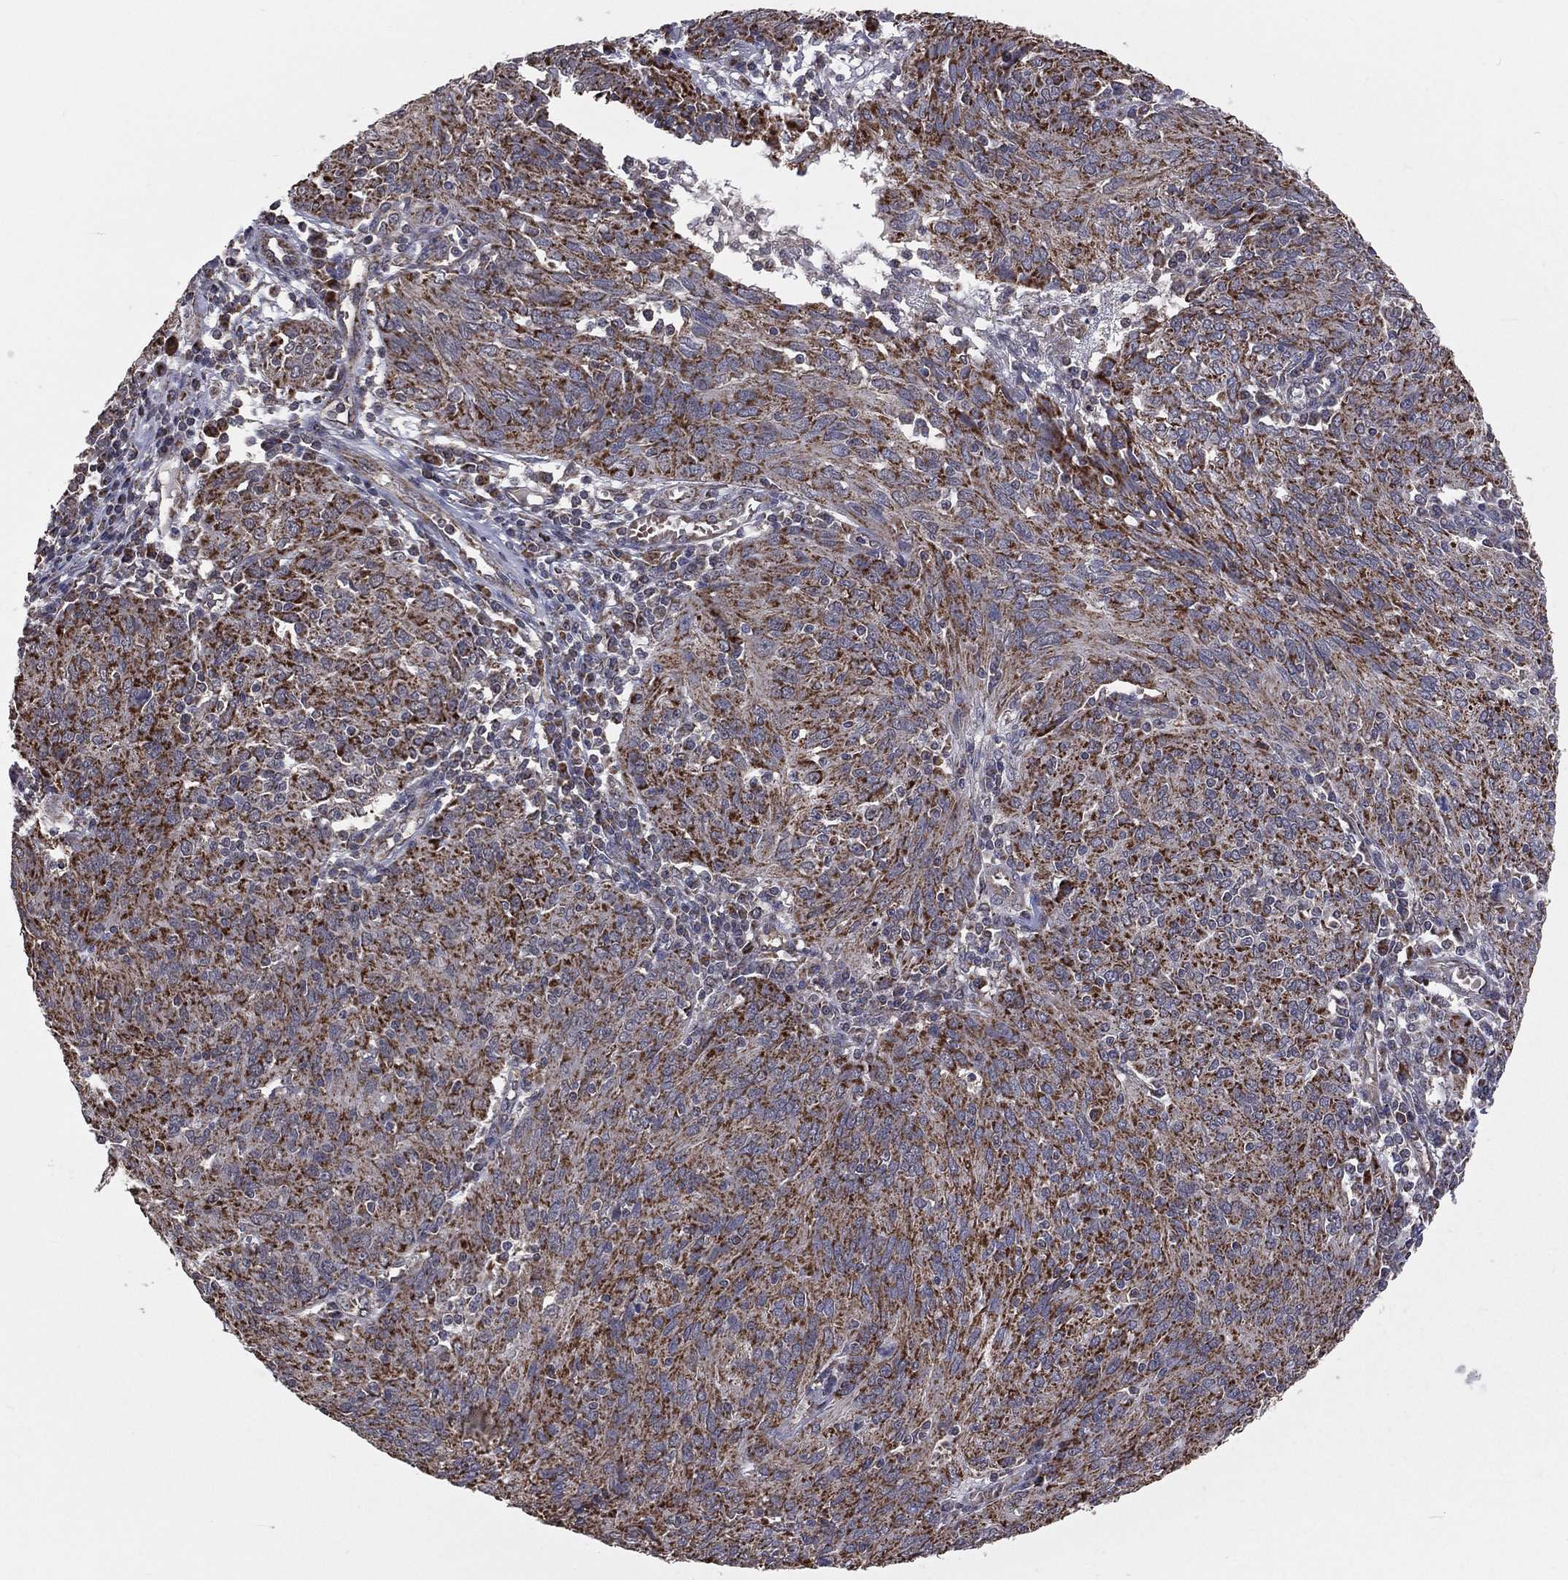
{"staining": {"intensity": "strong", "quantity": ">75%", "location": "cytoplasmic/membranous"}, "tissue": "ovarian cancer", "cell_type": "Tumor cells", "image_type": "cancer", "snomed": [{"axis": "morphology", "description": "Carcinoma, endometroid"}, {"axis": "topography", "description": "Ovary"}], "caption": "This is a micrograph of immunohistochemistry staining of ovarian cancer (endometroid carcinoma), which shows strong expression in the cytoplasmic/membranous of tumor cells.", "gene": "MRPL46", "patient": {"sex": "female", "age": 50}}